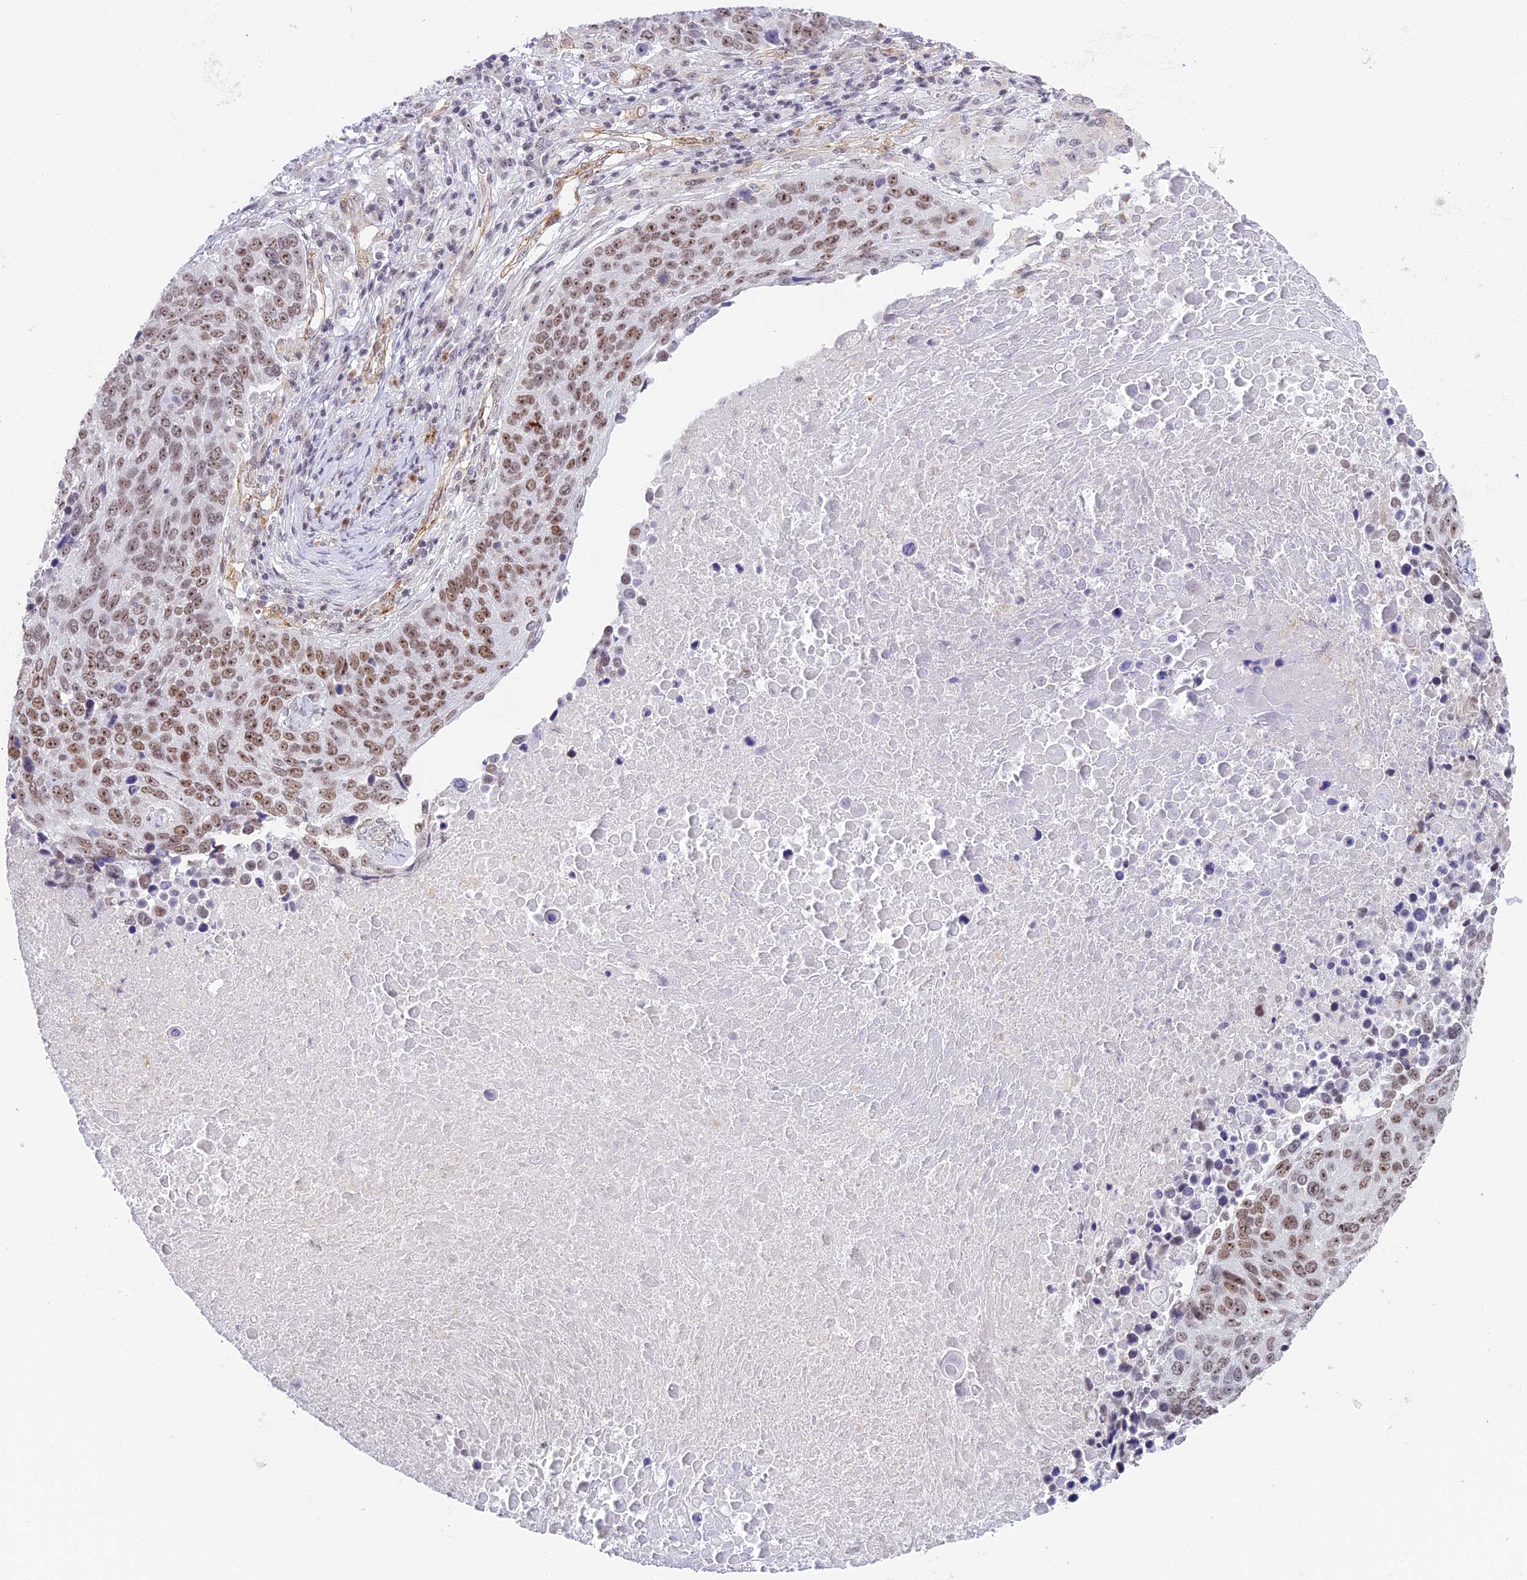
{"staining": {"intensity": "moderate", "quantity": ">75%", "location": "nuclear"}, "tissue": "lung cancer", "cell_type": "Tumor cells", "image_type": "cancer", "snomed": [{"axis": "morphology", "description": "Normal tissue, NOS"}, {"axis": "morphology", "description": "Squamous cell carcinoma, NOS"}, {"axis": "topography", "description": "Lymph node"}, {"axis": "topography", "description": "Lung"}], "caption": "Immunohistochemical staining of lung squamous cell carcinoma exhibits medium levels of moderate nuclear positivity in about >75% of tumor cells.", "gene": "HEATR5B", "patient": {"sex": "male", "age": 66}}